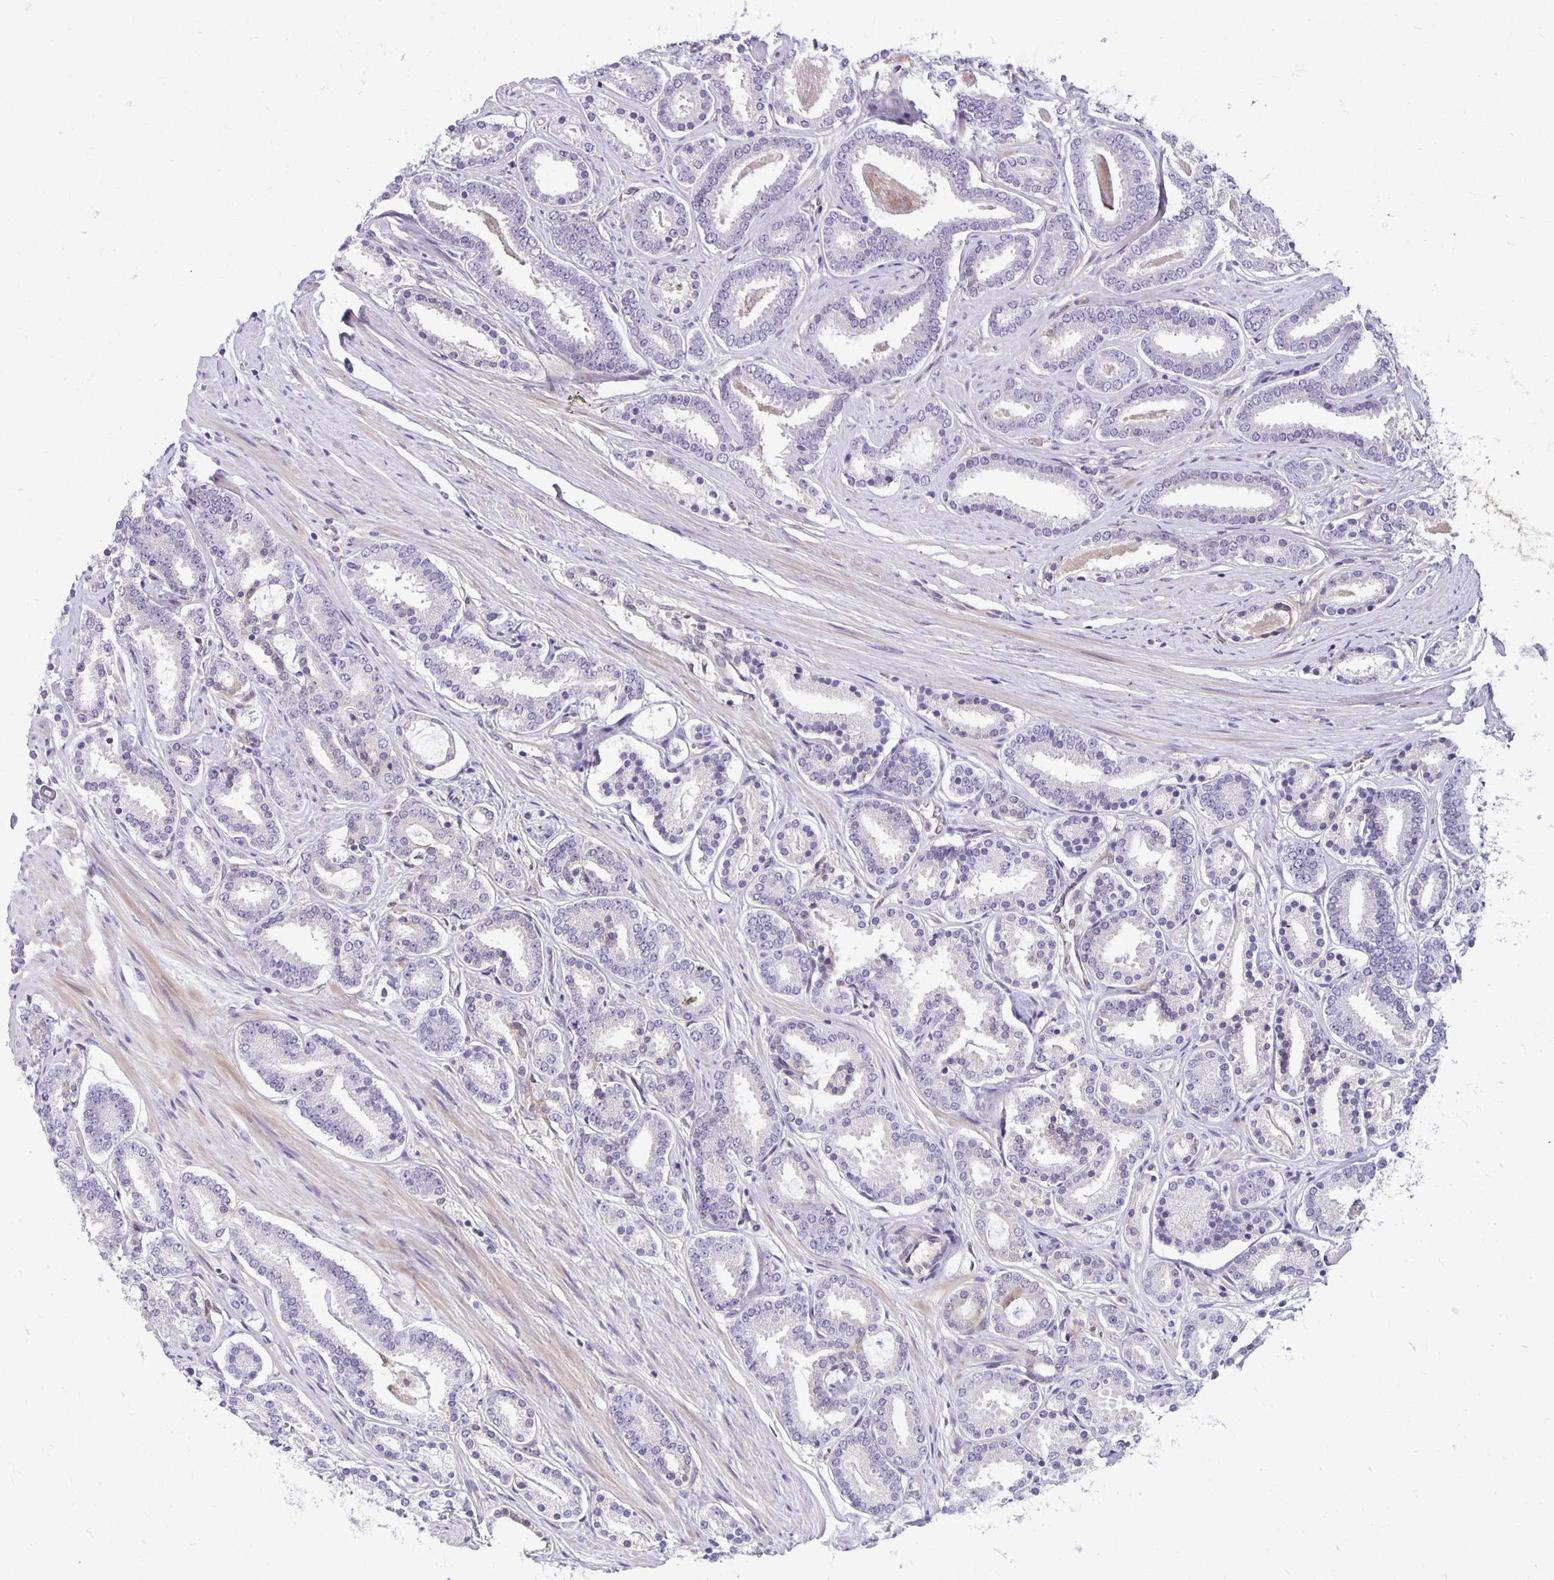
{"staining": {"intensity": "negative", "quantity": "none", "location": "none"}, "tissue": "prostate cancer", "cell_type": "Tumor cells", "image_type": "cancer", "snomed": [{"axis": "morphology", "description": "Adenocarcinoma, High grade"}, {"axis": "topography", "description": "Prostate"}], "caption": "Immunohistochemistry micrograph of neoplastic tissue: human adenocarcinoma (high-grade) (prostate) stained with DAB displays no significant protein positivity in tumor cells.", "gene": "TAX1BP3", "patient": {"sex": "male", "age": 63}}